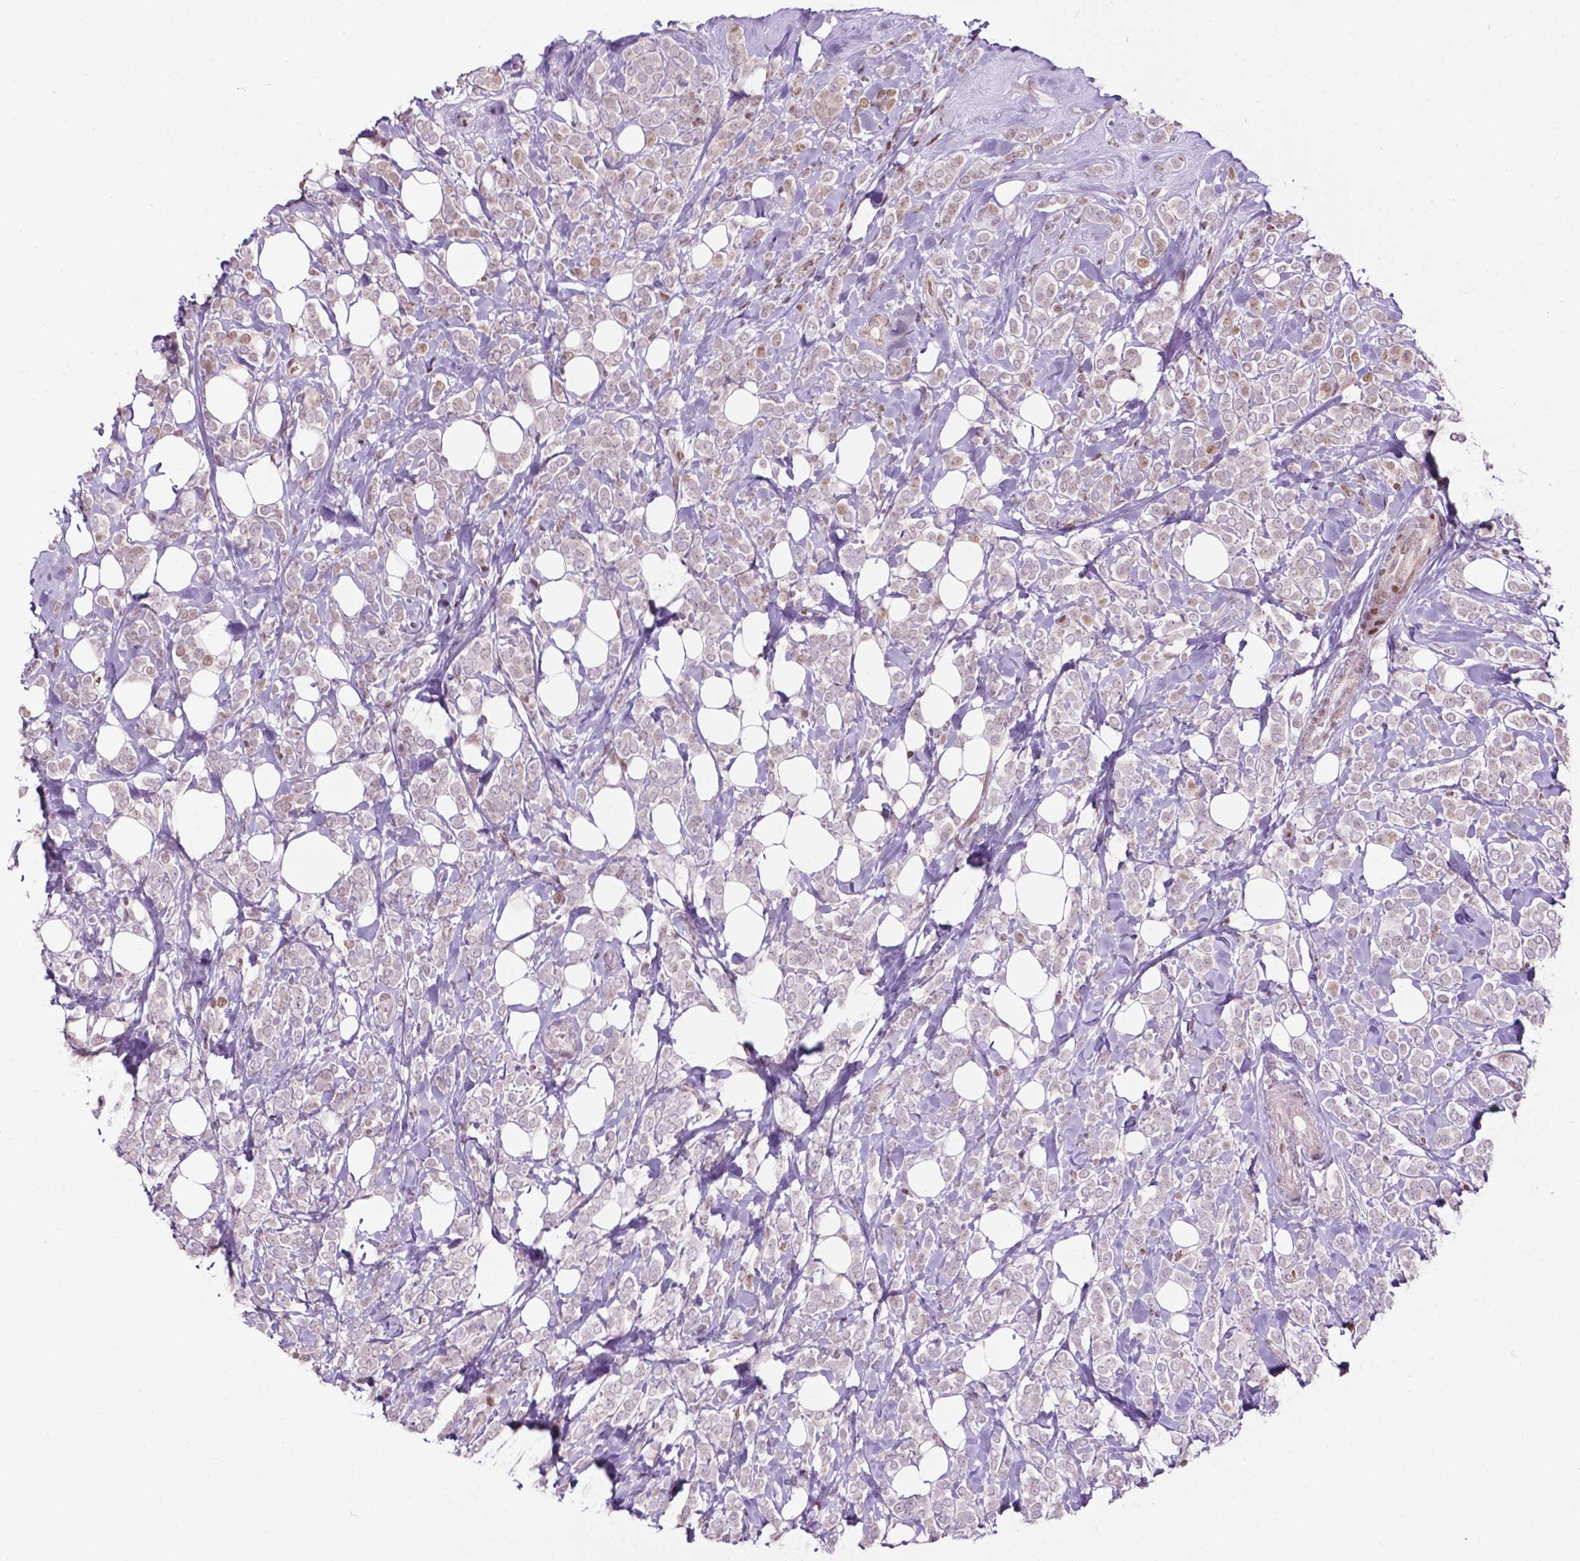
{"staining": {"intensity": "negative", "quantity": "none", "location": "none"}, "tissue": "breast cancer", "cell_type": "Tumor cells", "image_type": "cancer", "snomed": [{"axis": "morphology", "description": "Lobular carcinoma"}, {"axis": "topography", "description": "Breast"}], "caption": "This image is of breast cancer (lobular carcinoma) stained with immunohistochemistry to label a protein in brown with the nuclei are counter-stained blue. There is no positivity in tumor cells.", "gene": "PTPN18", "patient": {"sex": "female", "age": 49}}